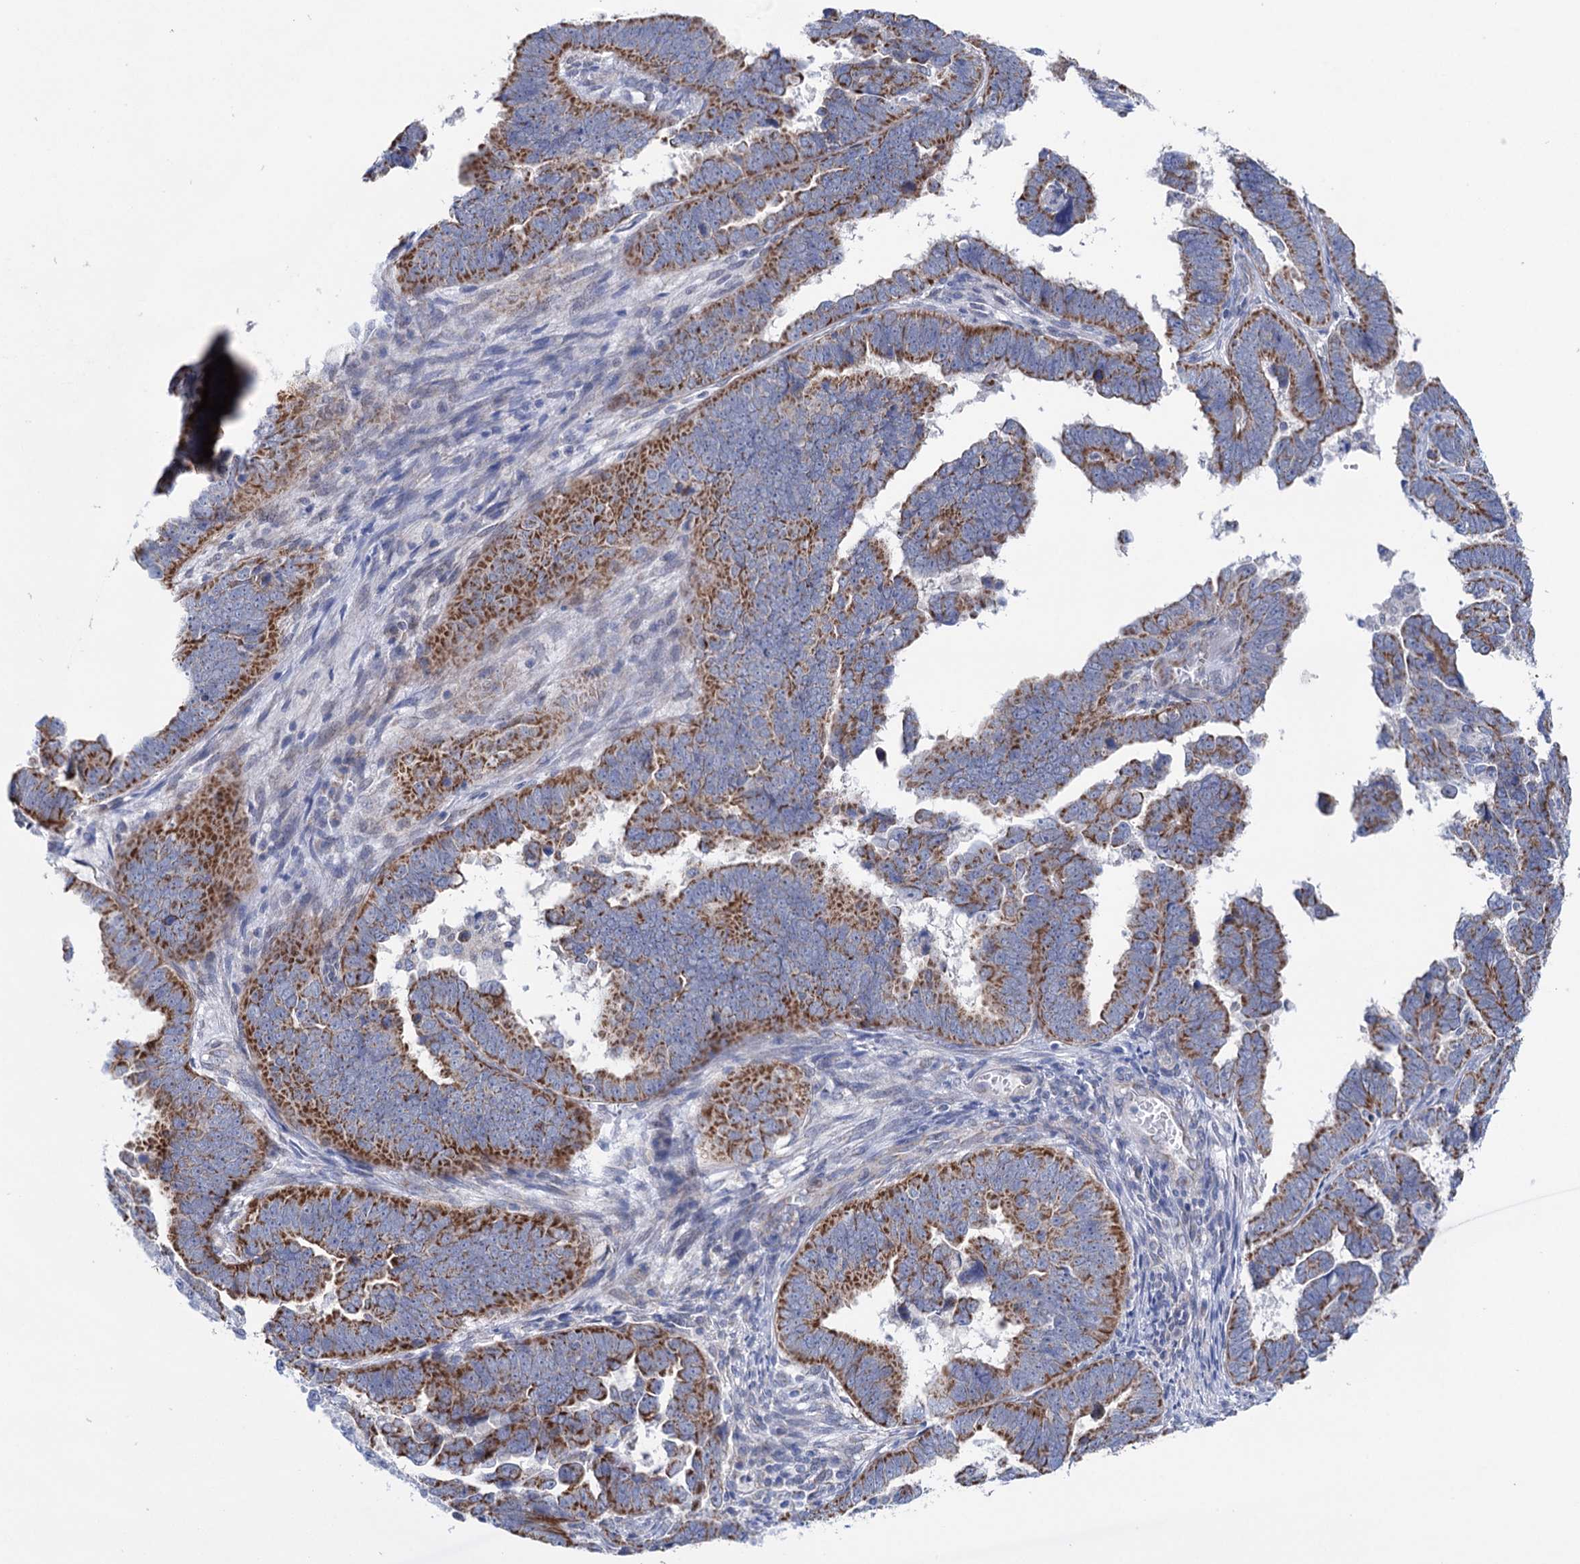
{"staining": {"intensity": "strong", "quantity": ">75%", "location": "cytoplasmic/membranous"}, "tissue": "endometrial cancer", "cell_type": "Tumor cells", "image_type": "cancer", "snomed": [{"axis": "morphology", "description": "Adenocarcinoma, NOS"}, {"axis": "topography", "description": "Endometrium"}], "caption": "Human endometrial cancer (adenocarcinoma) stained with a brown dye demonstrates strong cytoplasmic/membranous positive staining in approximately >75% of tumor cells.", "gene": "SUCLA2", "patient": {"sex": "female", "age": 75}}